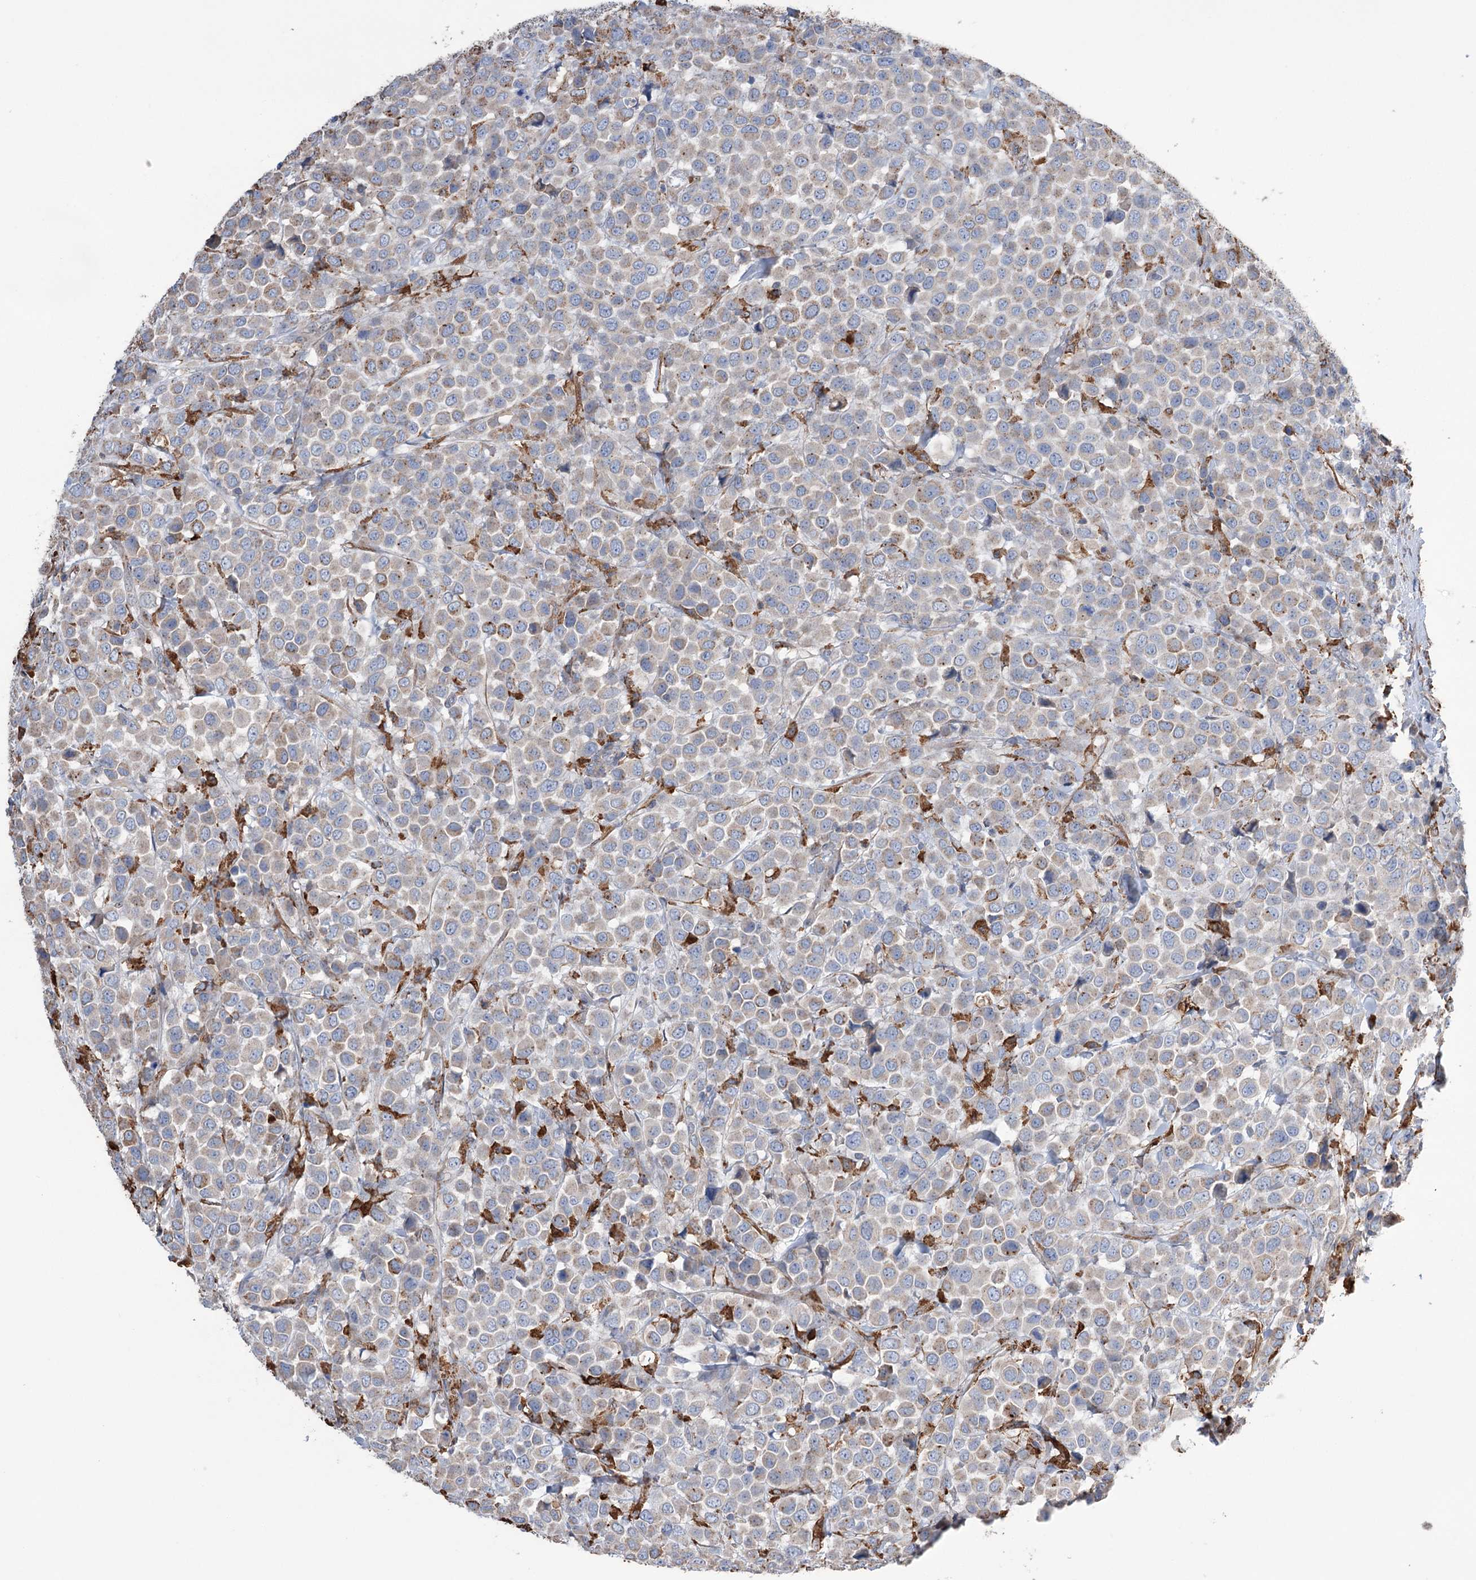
{"staining": {"intensity": "moderate", "quantity": "<25%", "location": "cytoplasmic/membranous"}, "tissue": "breast cancer", "cell_type": "Tumor cells", "image_type": "cancer", "snomed": [{"axis": "morphology", "description": "Duct carcinoma"}, {"axis": "topography", "description": "Breast"}], "caption": "Infiltrating ductal carcinoma (breast) stained with DAB IHC demonstrates low levels of moderate cytoplasmic/membranous expression in about <25% of tumor cells. The protein is shown in brown color, while the nuclei are stained blue.", "gene": "TRIM71", "patient": {"sex": "female", "age": 61}}